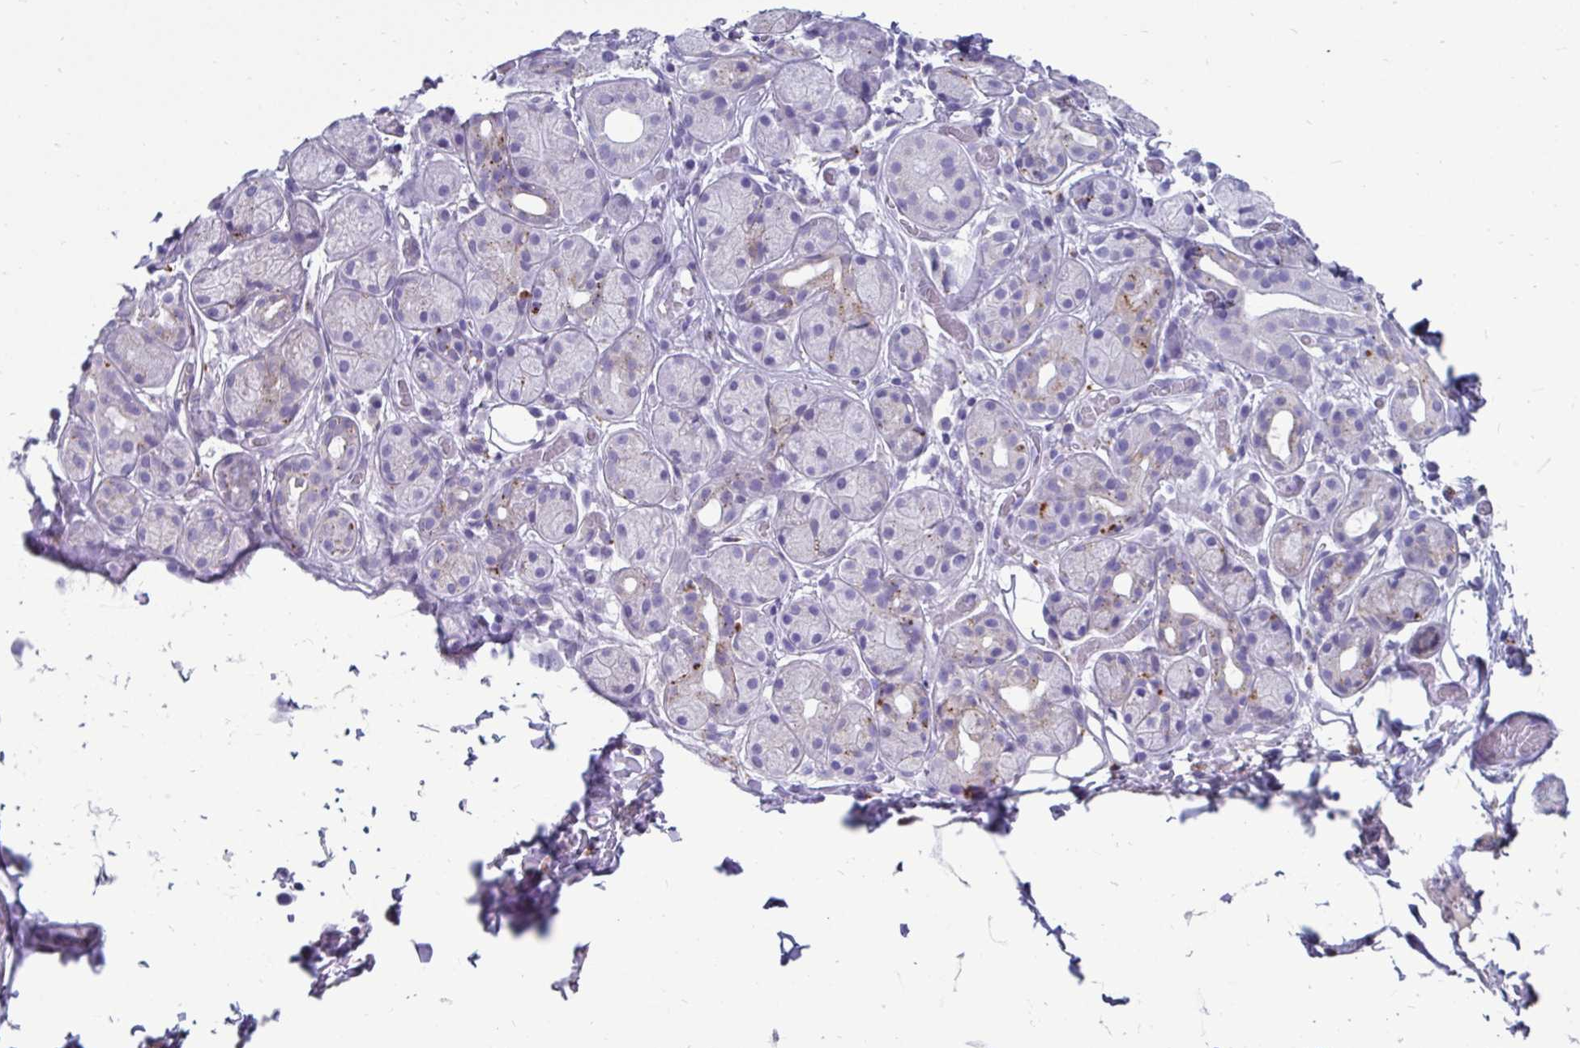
{"staining": {"intensity": "negative", "quantity": "none", "location": "none"}, "tissue": "salivary gland", "cell_type": "Glandular cells", "image_type": "normal", "snomed": [{"axis": "morphology", "description": "Normal tissue, NOS"}, {"axis": "topography", "description": "Salivary gland"}, {"axis": "topography", "description": "Peripheral nerve tissue"}], "caption": "The photomicrograph demonstrates no staining of glandular cells in unremarkable salivary gland. (Brightfield microscopy of DAB IHC at high magnification).", "gene": "CTSZ", "patient": {"sex": "male", "age": 71}}